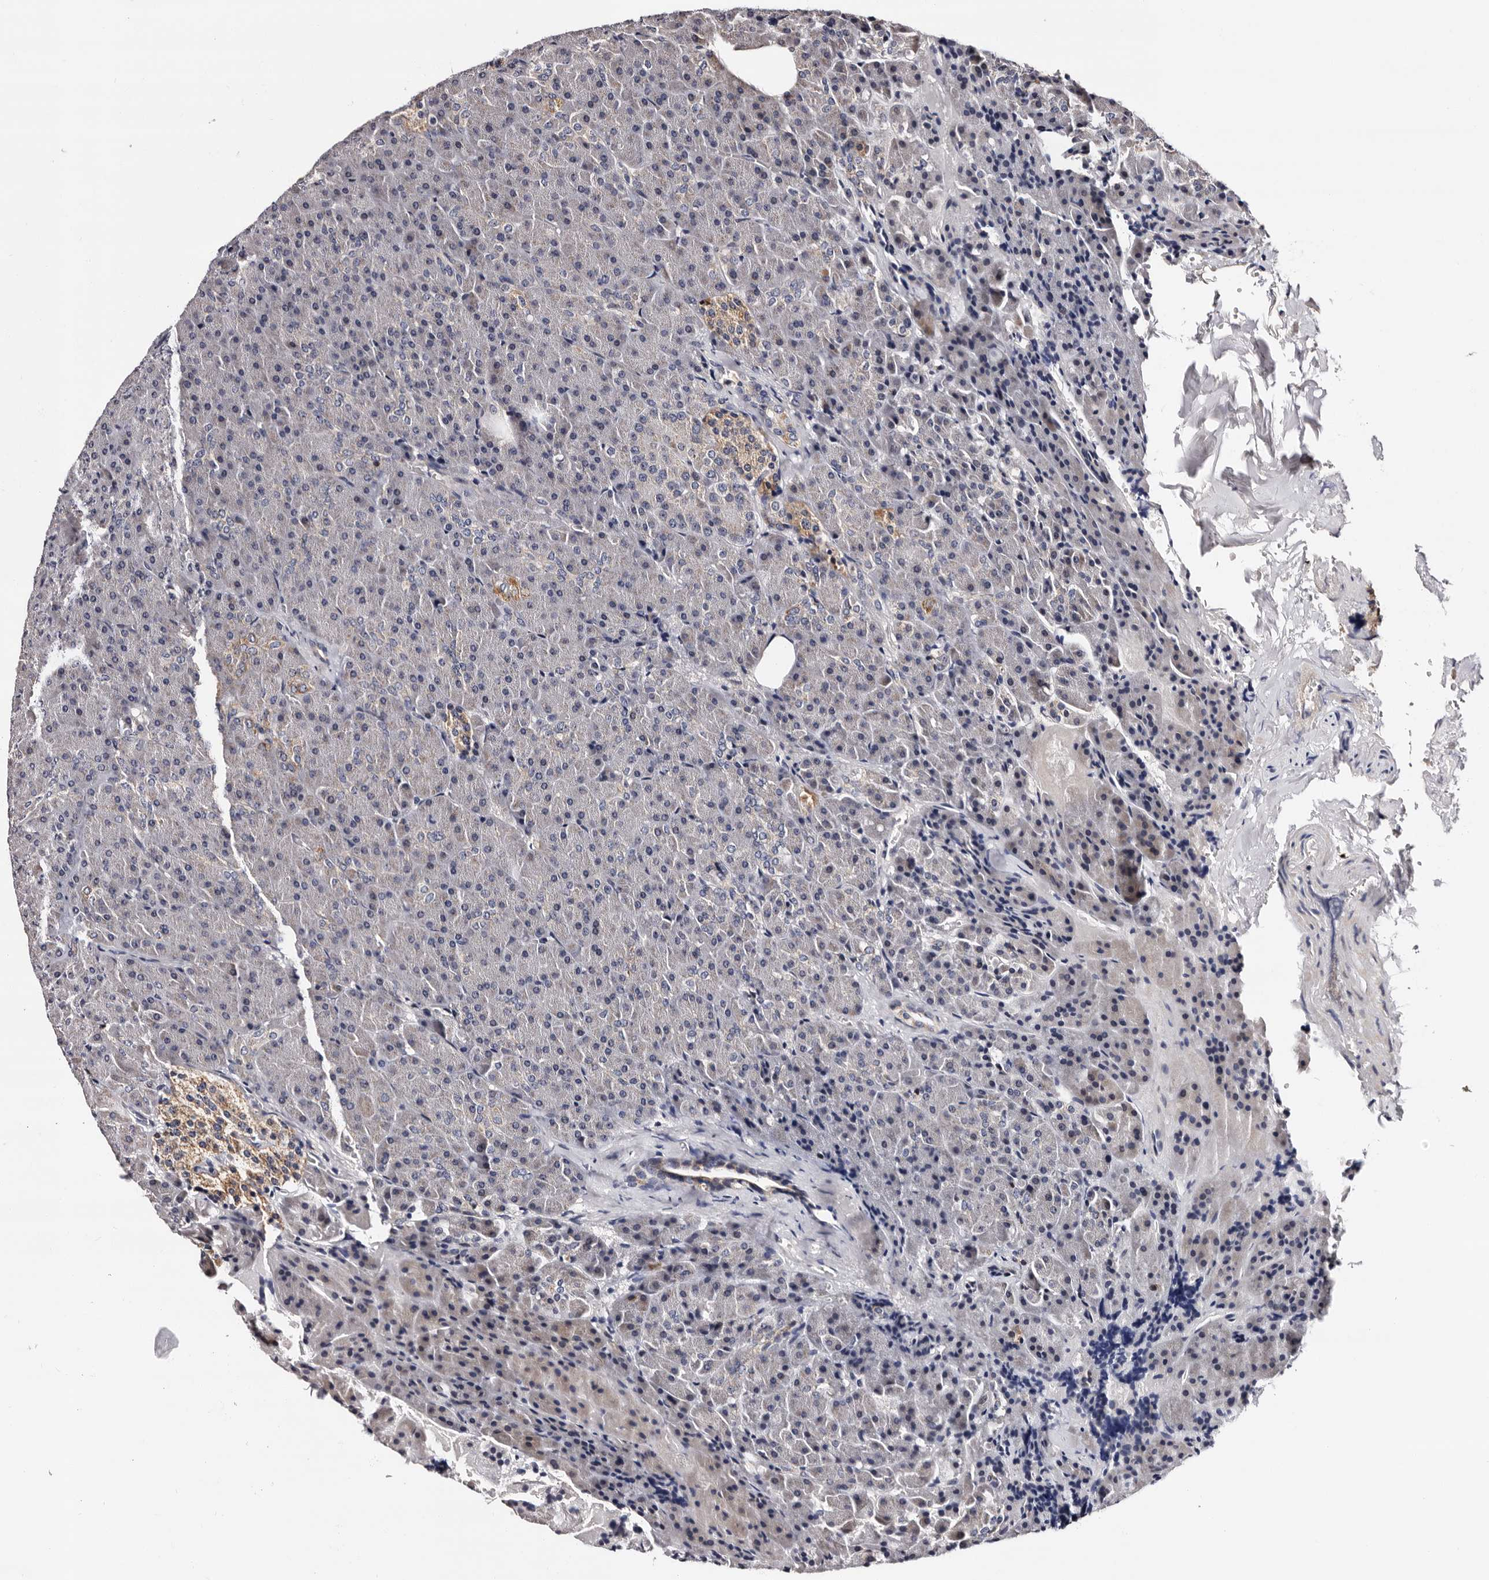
{"staining": {"intensity": "moderate", "quantity": "<25%", "location": "cytoplasmic/membranous"}, "tissue": "pancreas", "cell_type": "Exocrine glandular cells", "image_type": "normal", "snomed": [{"axis": "morphology", "description": "Normal tissue, NOS"}, {"axis": "morphology", "description": "Carcinoid, malignant, NOS"}, {"axis": "topography", "description": "Pancreas"}], "caption": "Immunohistochemistry (IHC) histopathology image of unremarkable pancreas: human pancreas stained using immunohistochemistry (IHC) reveals low levels of moderate protein expression localized specifically in the cytoplasmic/membranous of exocrine glandular cells, appearing as a cytoplasmic/membranous brown color.", "gene": "TAF4B", "patient": {"sex": "female", "age": 35}}